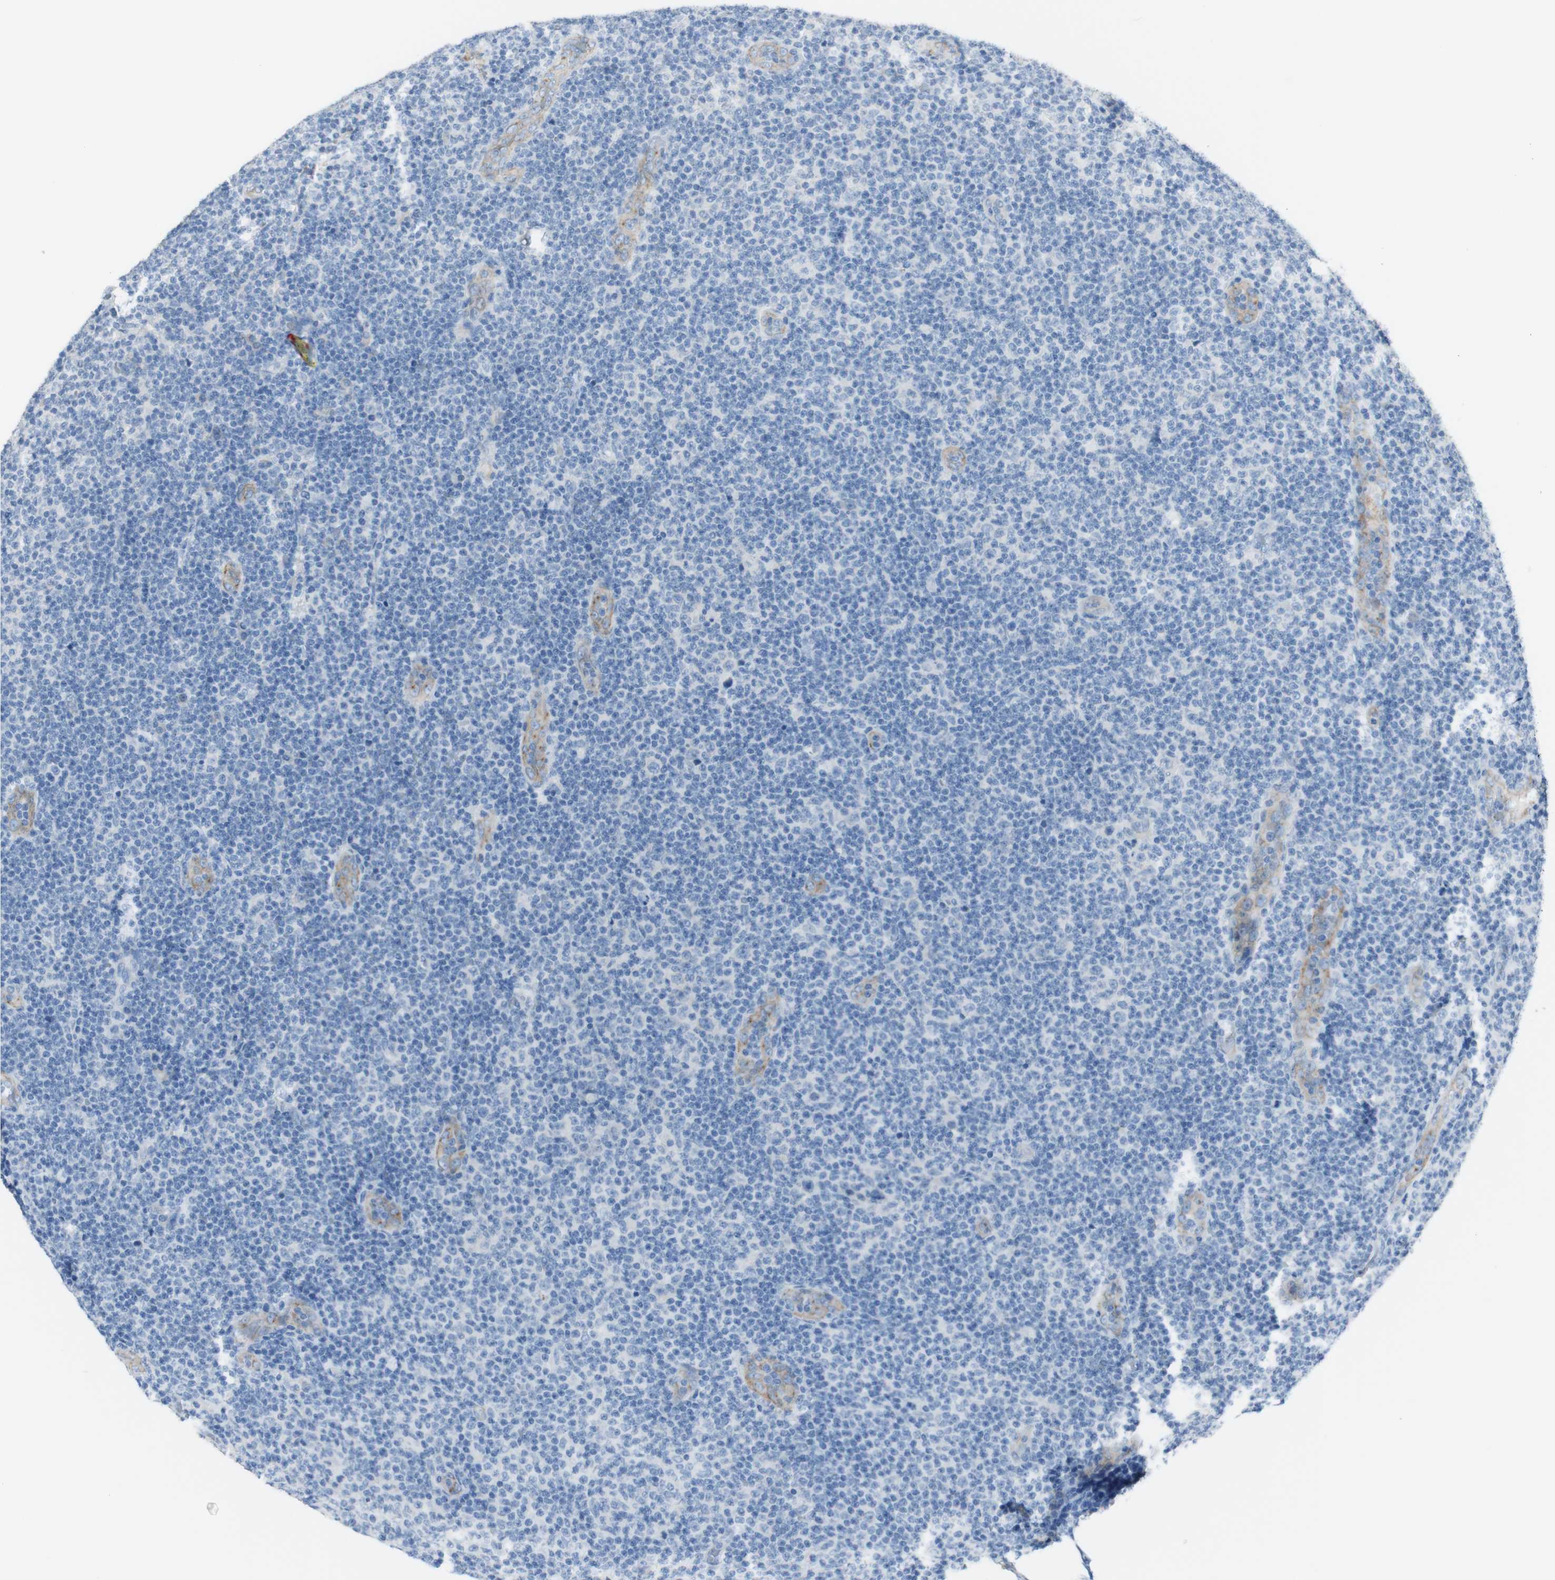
{"staining": {"intensity": "negative", "quantity": "none", "location": "none"}, "tissue": "lymphoma", "cell_type": "Tumor cells", "image_type": "cancer", "snomed": [{"axis": "morphology", "description": "Malignant lymphoma, non-Hodgkin's type, Low grade"}, {"axis": "topography", "description": "Lymph node"}], "caption": "The image shows no staining of tumor cells in malignant lymphoma, non-Hodgkin's type (low-grade). The staining is performed using DAB brown chromogen with nuclei counter-stained in using hematoxylin.", "gene": "ART3", "patient": {"sex": "male", "age": 83}}